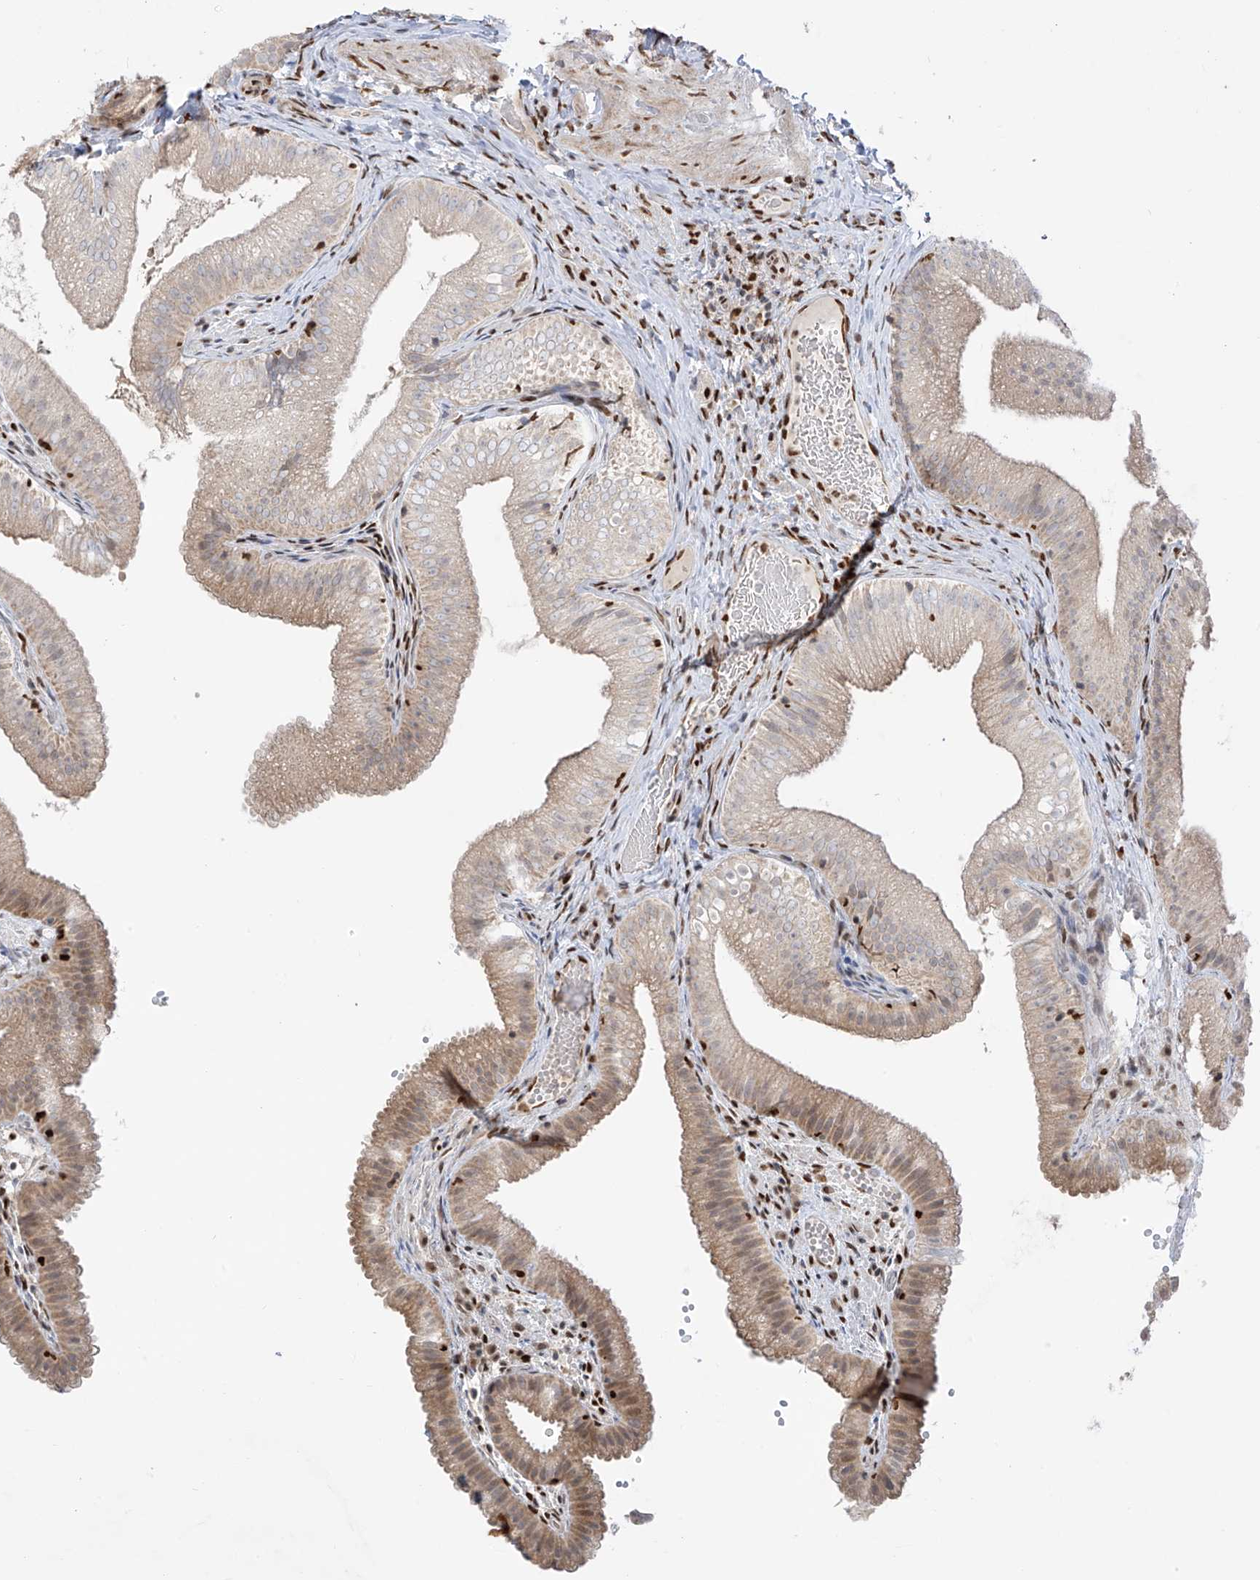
{"staining": {"intensity": "weak", "quantity": ">75%", "location": "cytoplasmic/membranous"}, "tissue": "gallbladder", "cell_type": "Glandular cells", "image_type": "normal", "snomed": [{"axis": "morphology", "description": "Normal tissue, NOS"}, {"axis": "topography", "description": "Gallbladder"}], "caption": "A high-resolution micrograph shows immunohistochemistry staining of normal gallbladder, which displays weak cytoplasmic/membranous positivity in approximately >75% of glandular cells.", "gene": "PM20D2", "patient": {"sex": "female", "age": 30}}